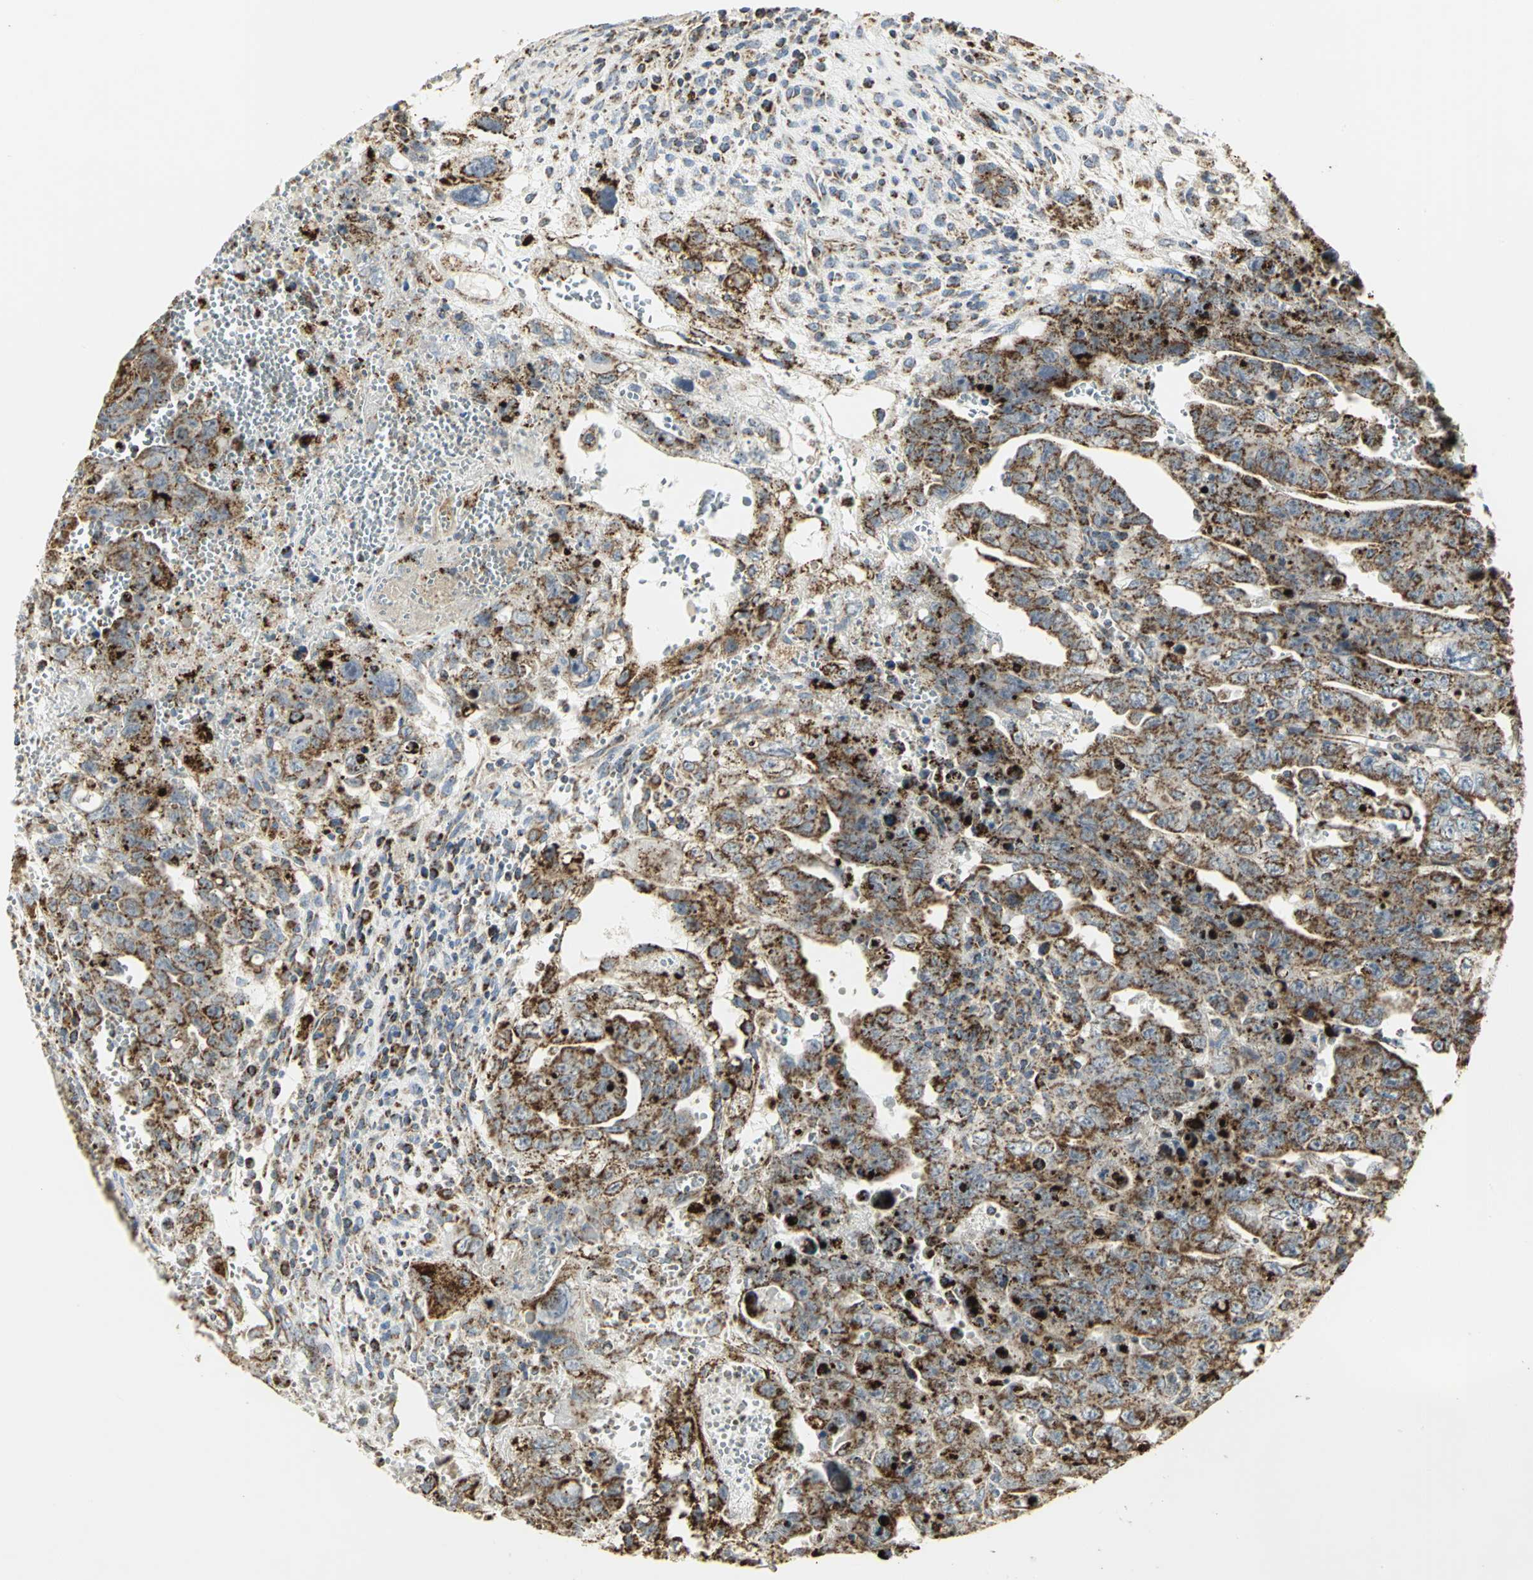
{"staining": {"intensity": "strong", "quantity": ">75%", "location": "cytoplasmic/membranous"}, "tissue": "testis cancer", "cell_type": "Tumor cells", "image_type": "cancer", "snomed": [{"axis": "morphology", "description": "Carcinoma, Embryonal, NOS"}, {"axis": "topography", "description": "Testis"}], "caption": "Testis cancer (embryonal carcinoma) stained with a brown dye shows strong cytoplasmic/membranous positive expression in about >75% of tumor cells.", "gene": "VDAC1", "patient": {"sex": "male", "age": 28}}